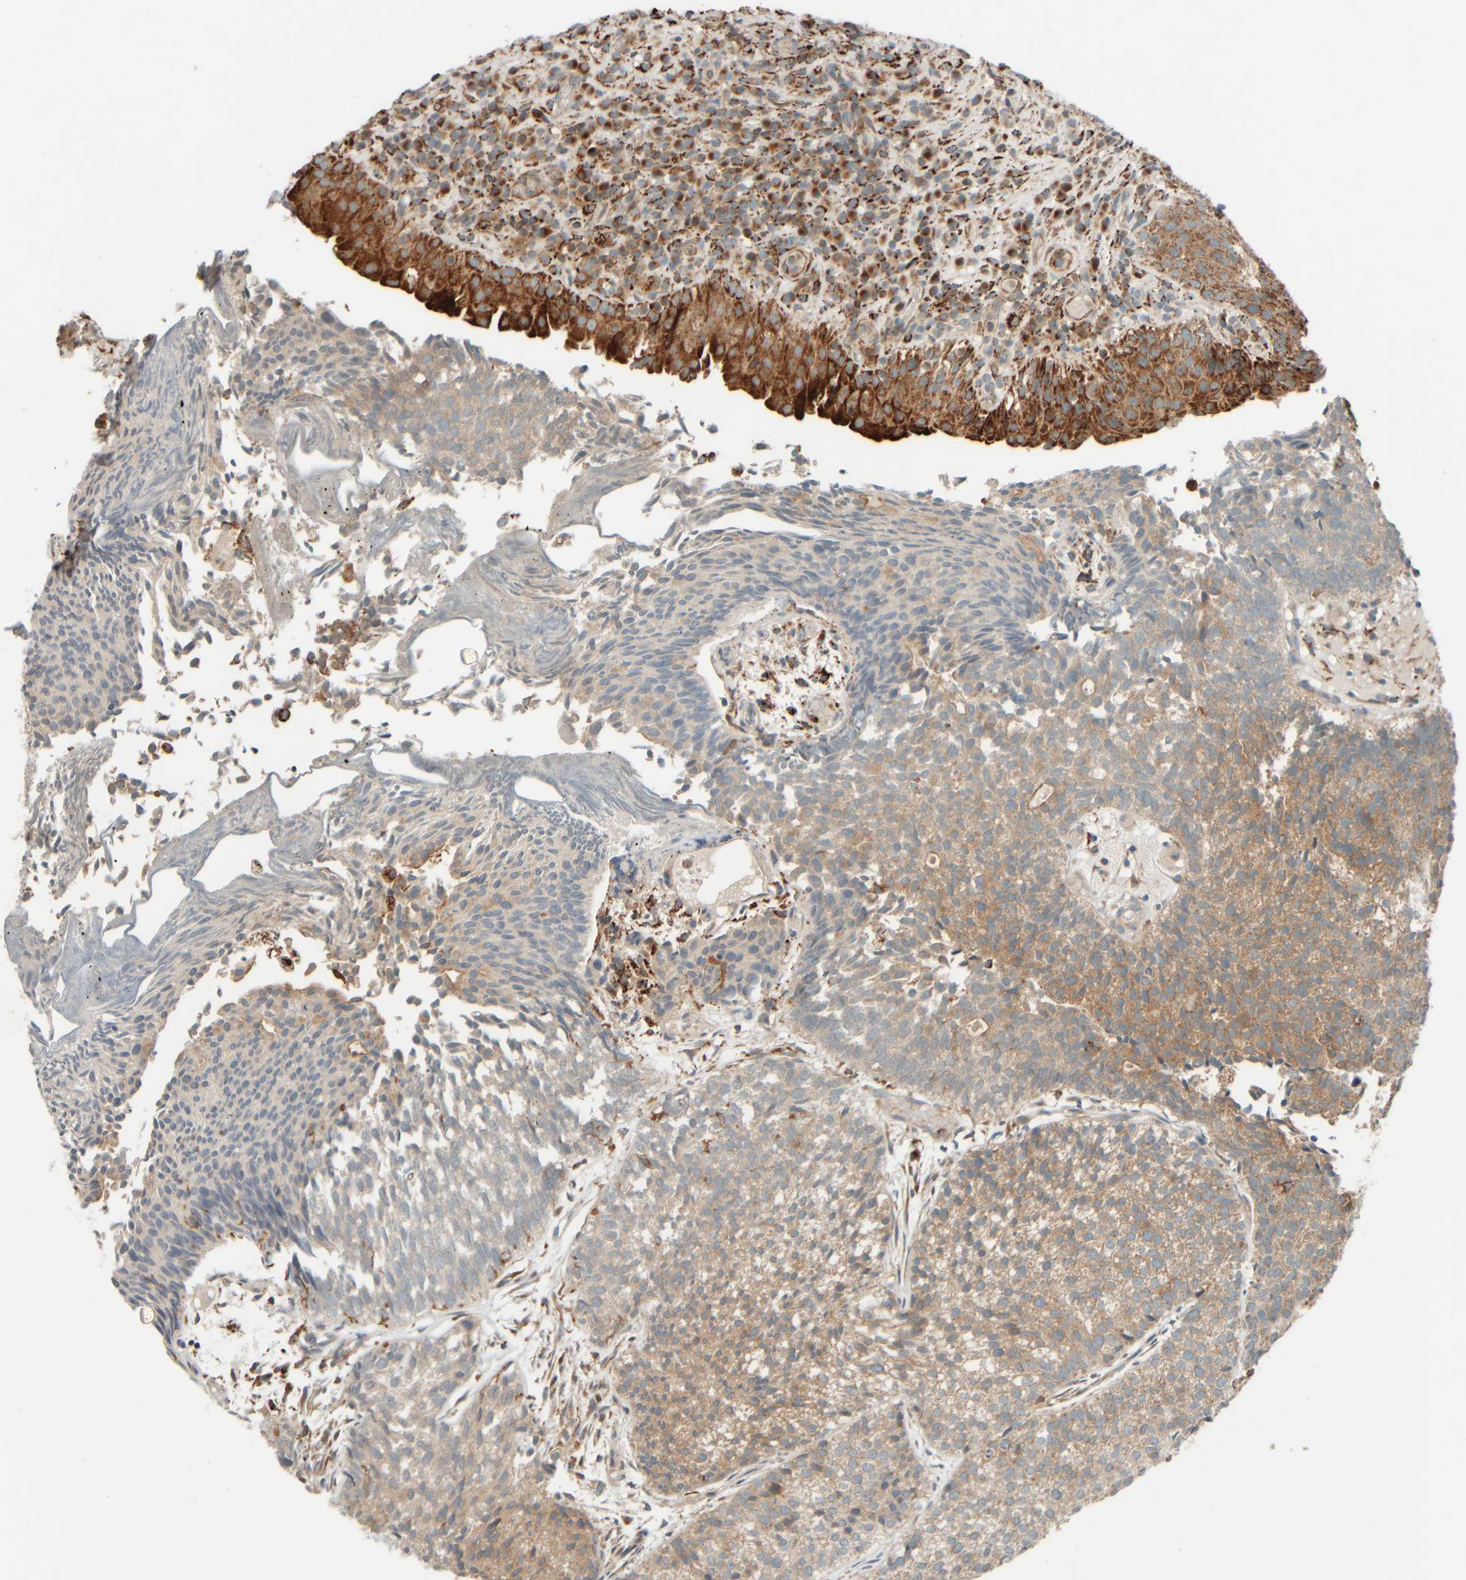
{"staining": {"intensity": "moderate", "quantity": "25%-75%", "location": "cytoplasmic/membranous"}, "tissue": "urothelial cancer", "cell_type": "Tumor cells", "image_type": "cancer", "snomed": [{"axis": "morphology", "description": "Urothelial carcinoma, Low grade"}, {"axis": "topography", "description": "Urinary bladder"}], "caption": "A brown stain labels moderate cytoplasmic/membranous expression of a protein in human low-grade urothelial carcinoma tumor cells.", "gene": "SPAG5", "patient": {"sex": "male", "age": 86}}